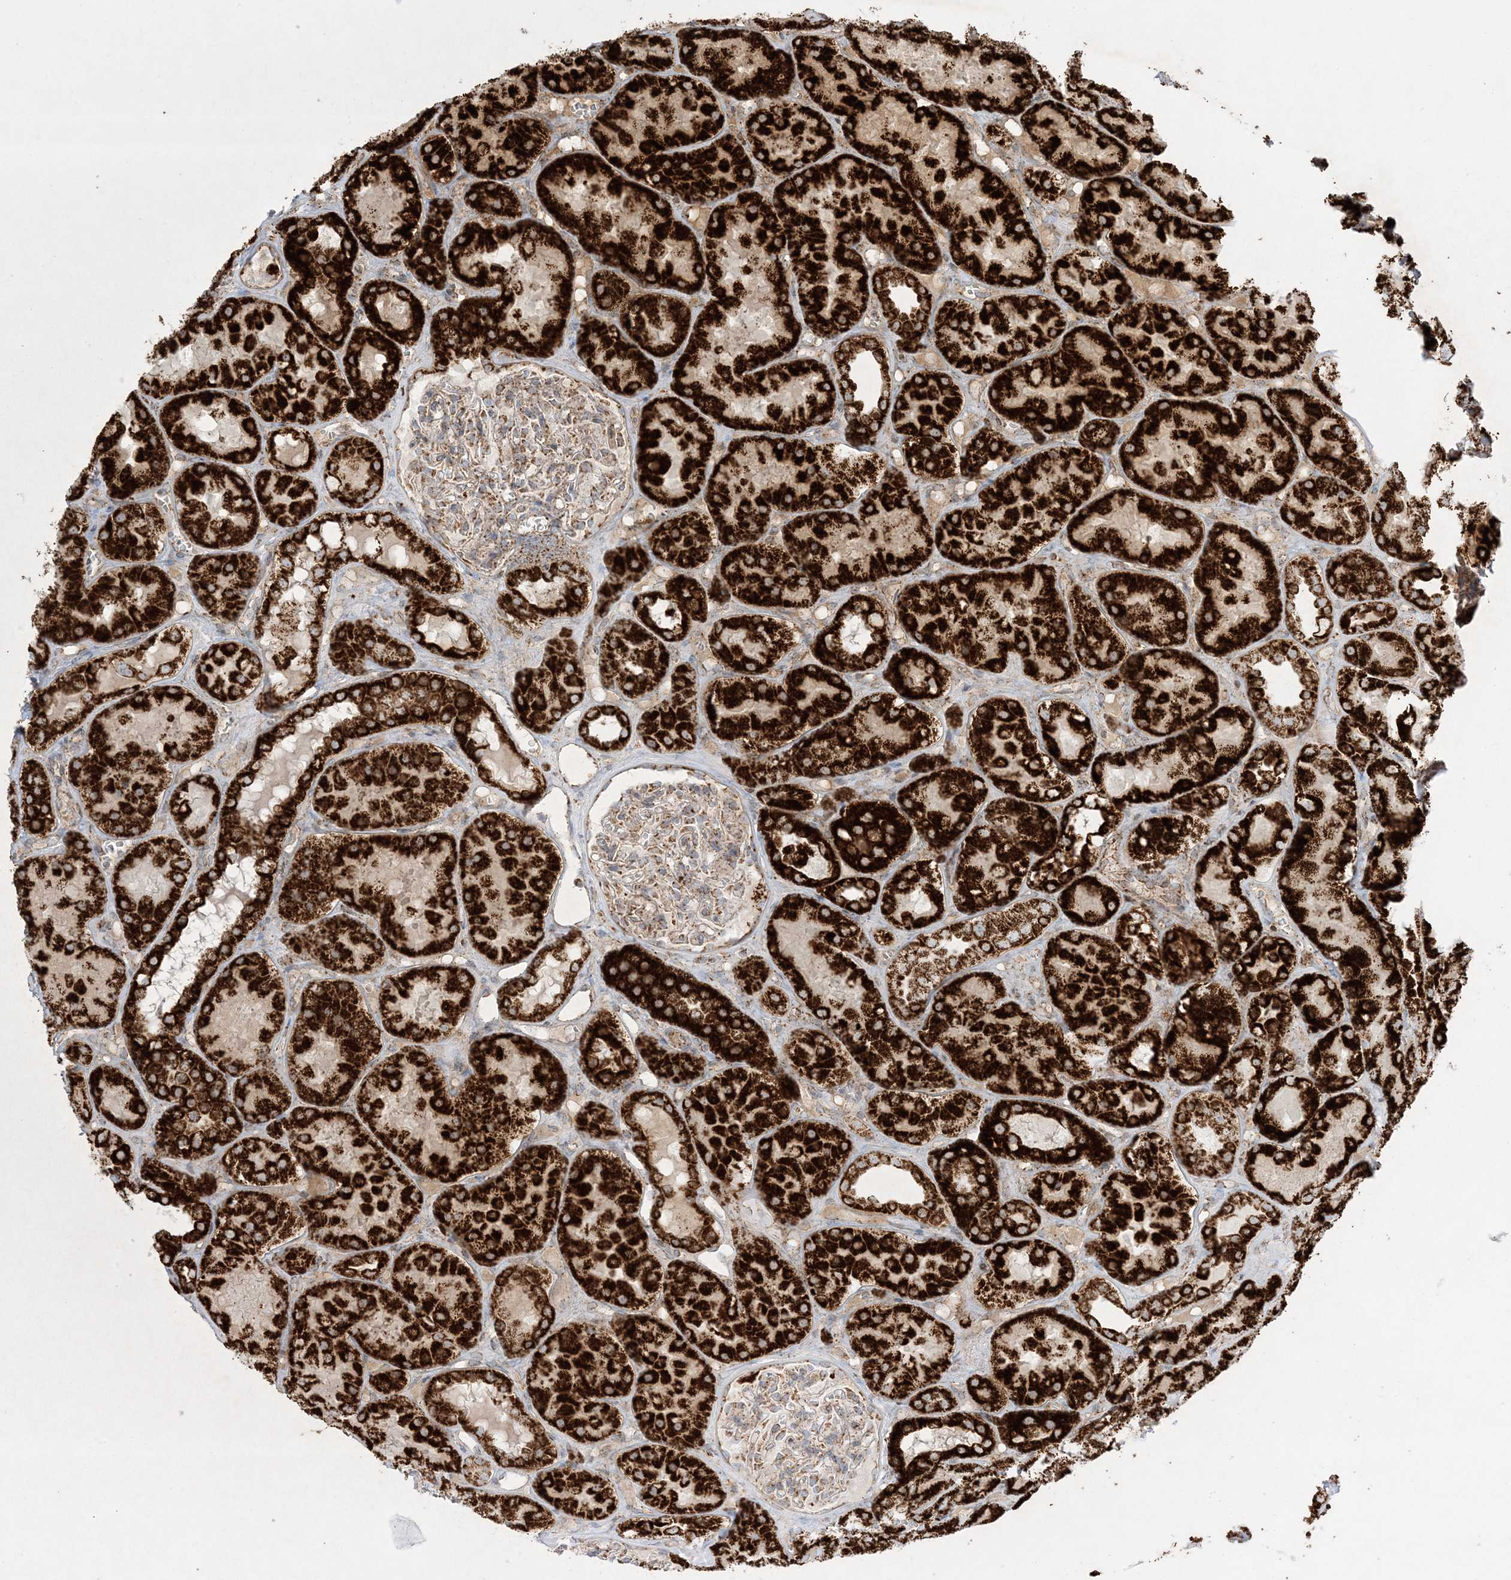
{"staining": {"intensity": "moderate", "quantity": ">75%", "location": "cytoplasmic/membranous"}, "tissue": "kidney", "cell_type": "Cells in glomeruli", "image_type": "normal", "snomed": [{"axis": "morphology", "description": "Normal tissue, NOS"}, {"axis": "topography", "description": "Kidney"}], "caption": "Immunohistochemistry (IHC) of benign human kidney displays medium levels of moderate cytoplasmic/membranous positivity in about >75% of cells in glomeruli.", "gene": "MRPS36", "patient": {"sex": "male", "age": 16}}